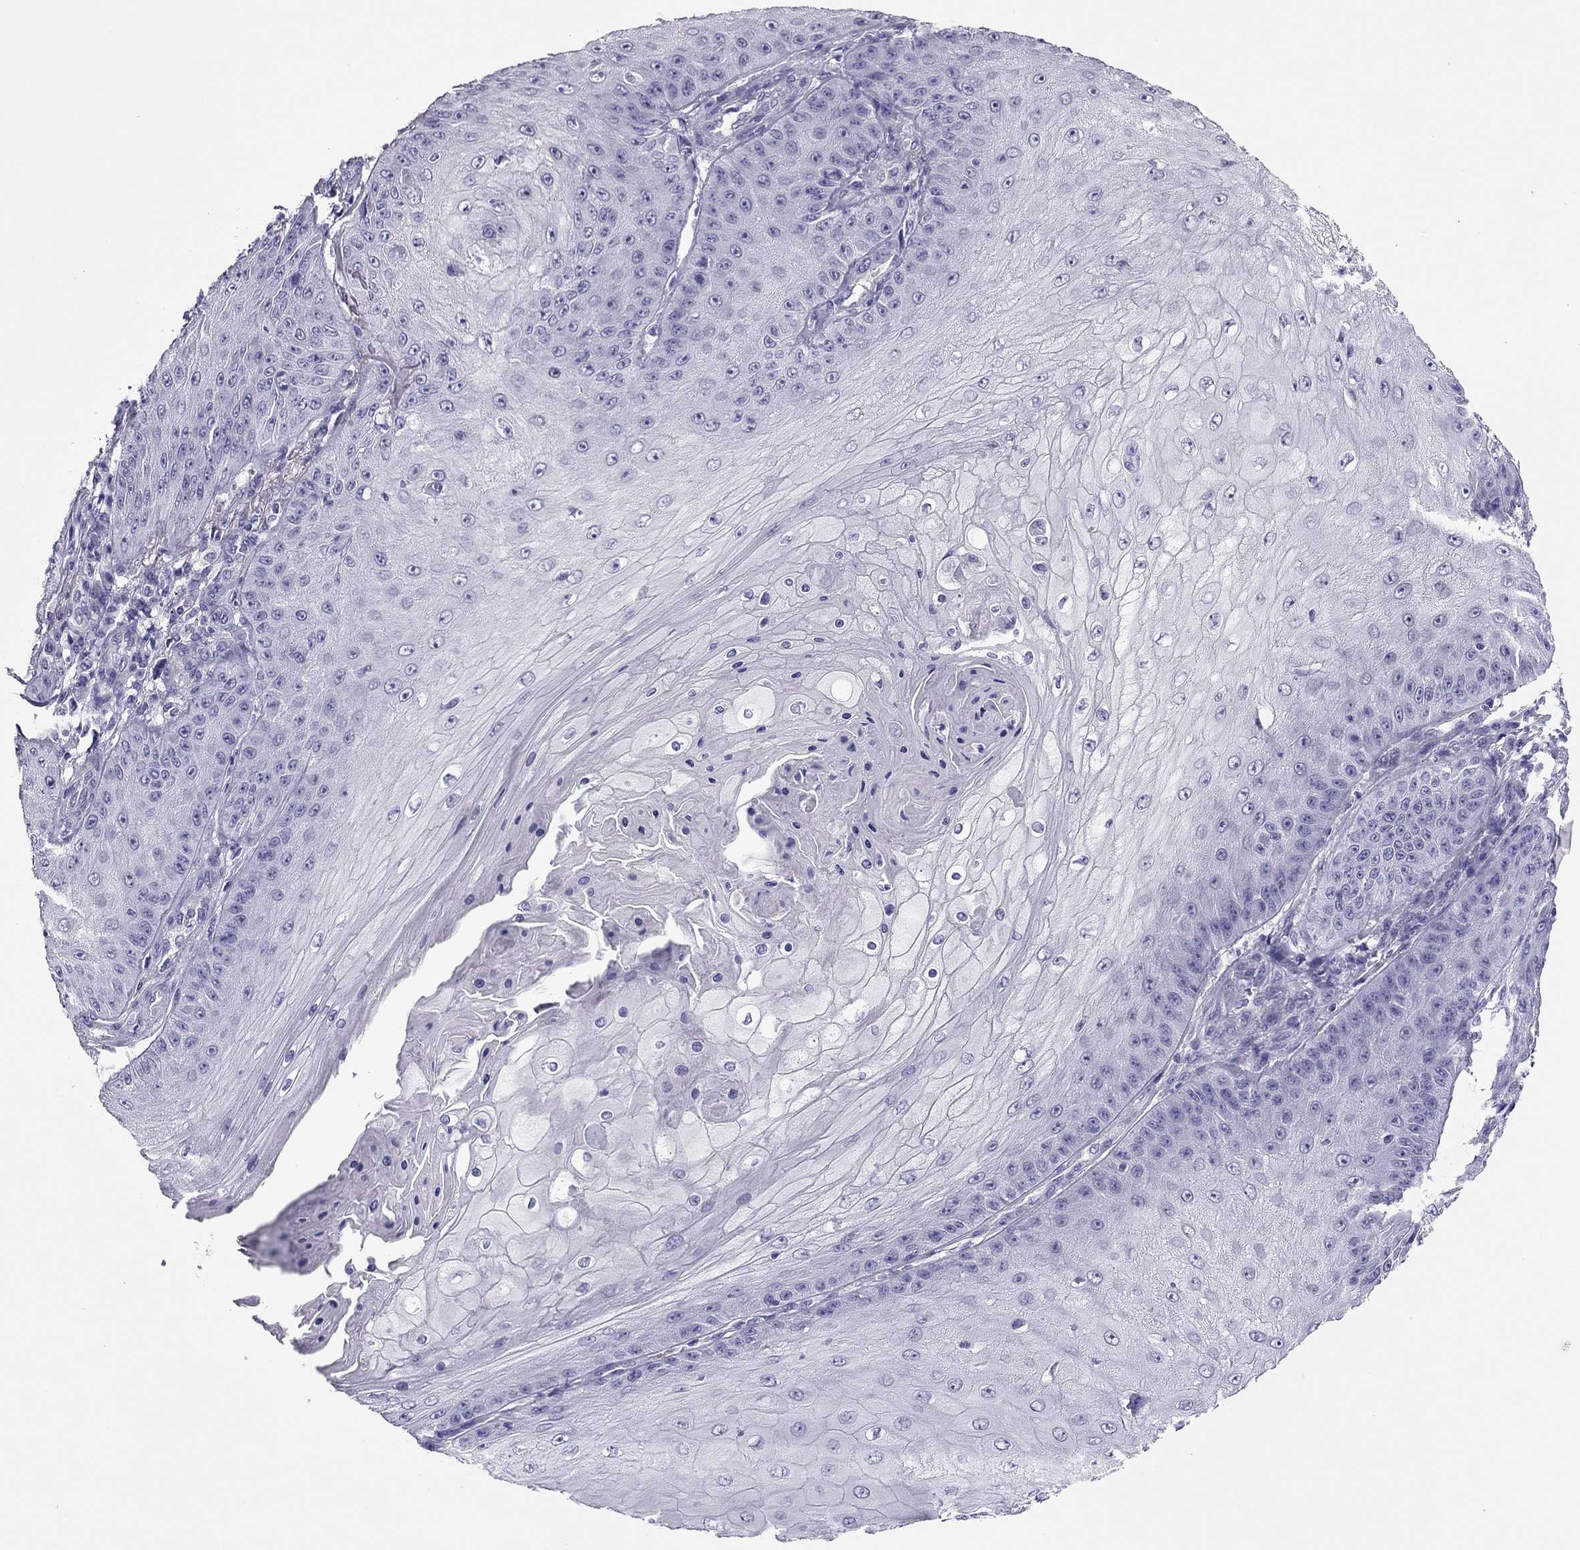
{"staining": {"intensity": "negative", "quantity": "none", "location": "none"}, "tissue": "skin cancer", "cell_type": "Tumor cells", "image_type": "cancer", "snomed": [{"axis": "morphology", "description": "Squamous cell carcinoma, NOS"}, {"axis": "topography", "description": "Skin"}], "caption": "A high-resolution histopathology image shows IHC staining of skin squamous cell carcinoma, which exhibits no significant staining in tumor cells.", "gene": "PDE6A", "patient": {"sex": "male", "age": 70}}